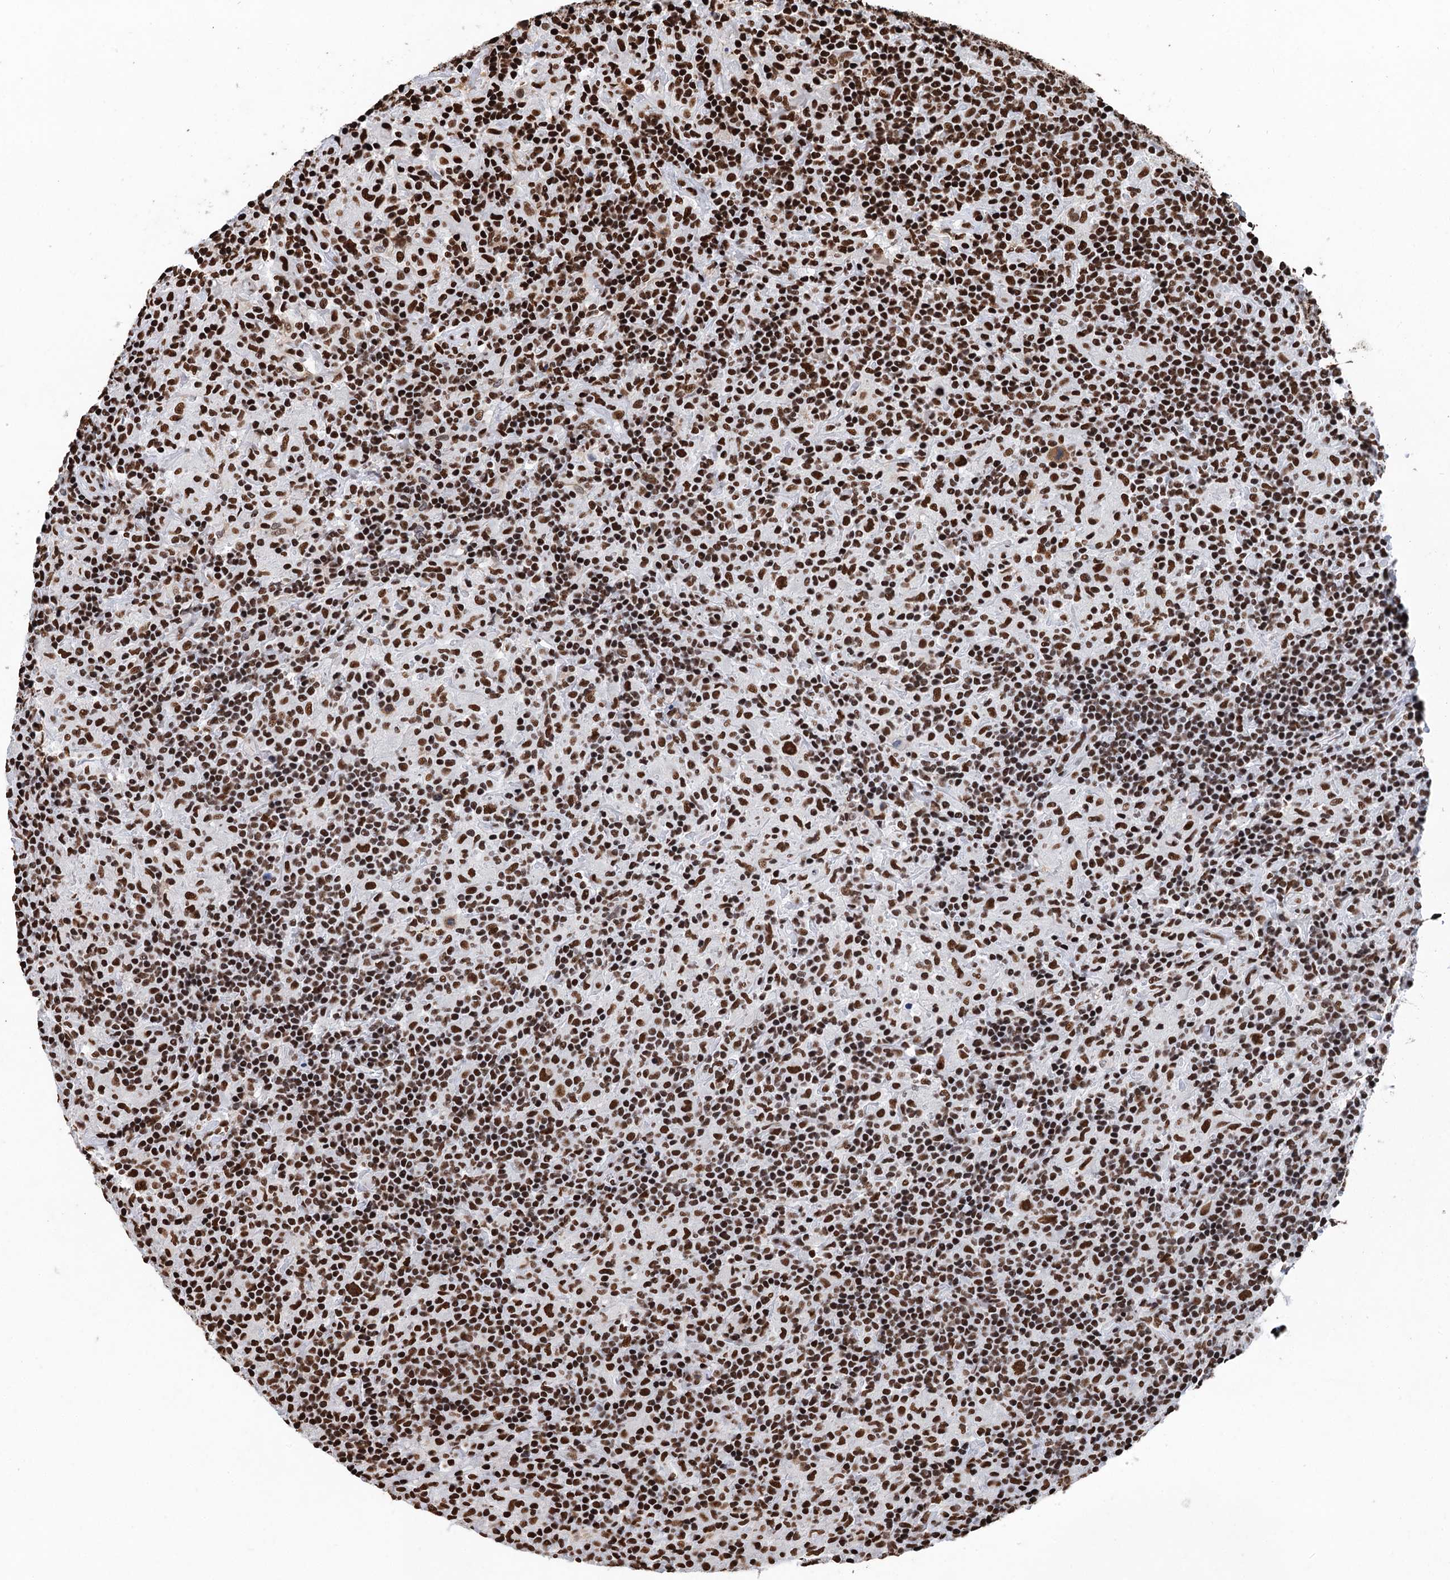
{"staining": {"intensity": "strong", "quantity": ">75%", "location": "nuclear"}, "tissue": "lymphoma", "cell_type": "Tumor cells", "image_type": "cancer", "snomed": [{"axis": "morphology", "description": "Hodgkin's disease, NOS"}, {"axis": "topography", "description": "Lymph node"}], "caption": "This histopathology image displays immunohistochemistry staining of human lymphoma, with high strong nuclear positivity in about >75% of tumor cells.", "gene": "UBA2", "patient": {"sex": "male", "age": 70}}